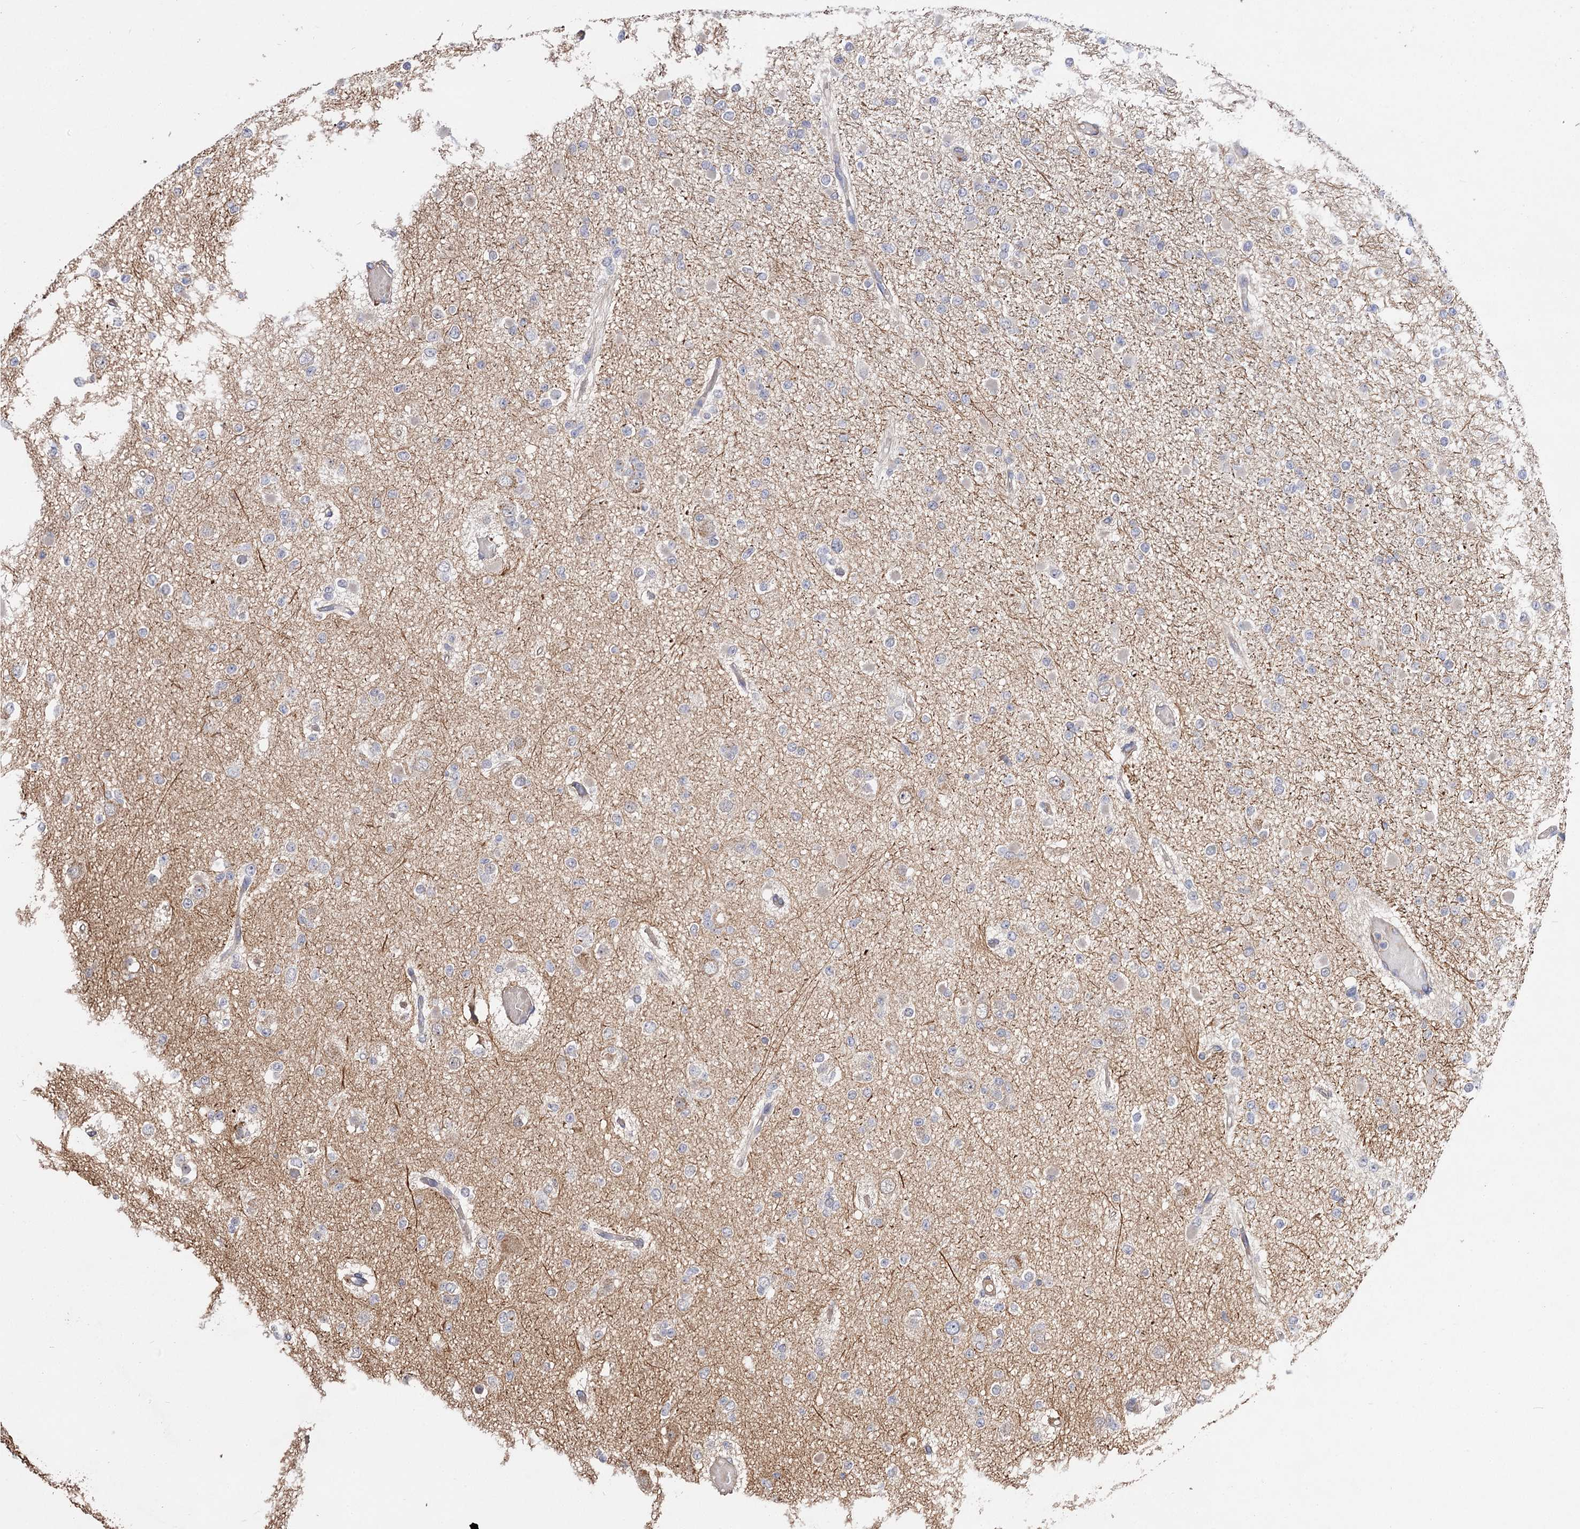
{"staining": {"intensity": "negative", "quantity": "none", "location": "none"}, "tissue": "glioma", "cell_type": "Tumor cells", "image_type": "cancer", "snomed": [{"axis": "morphology", "description": "Glioma, malignant, Low grade"}, {"axis": "topography", "description": "Brain"}], "caption": "Tumor cells are negative for protein expression in human glioma.", "gene": "FBXW8", "patient": {"sex": "female", "age": 22}}